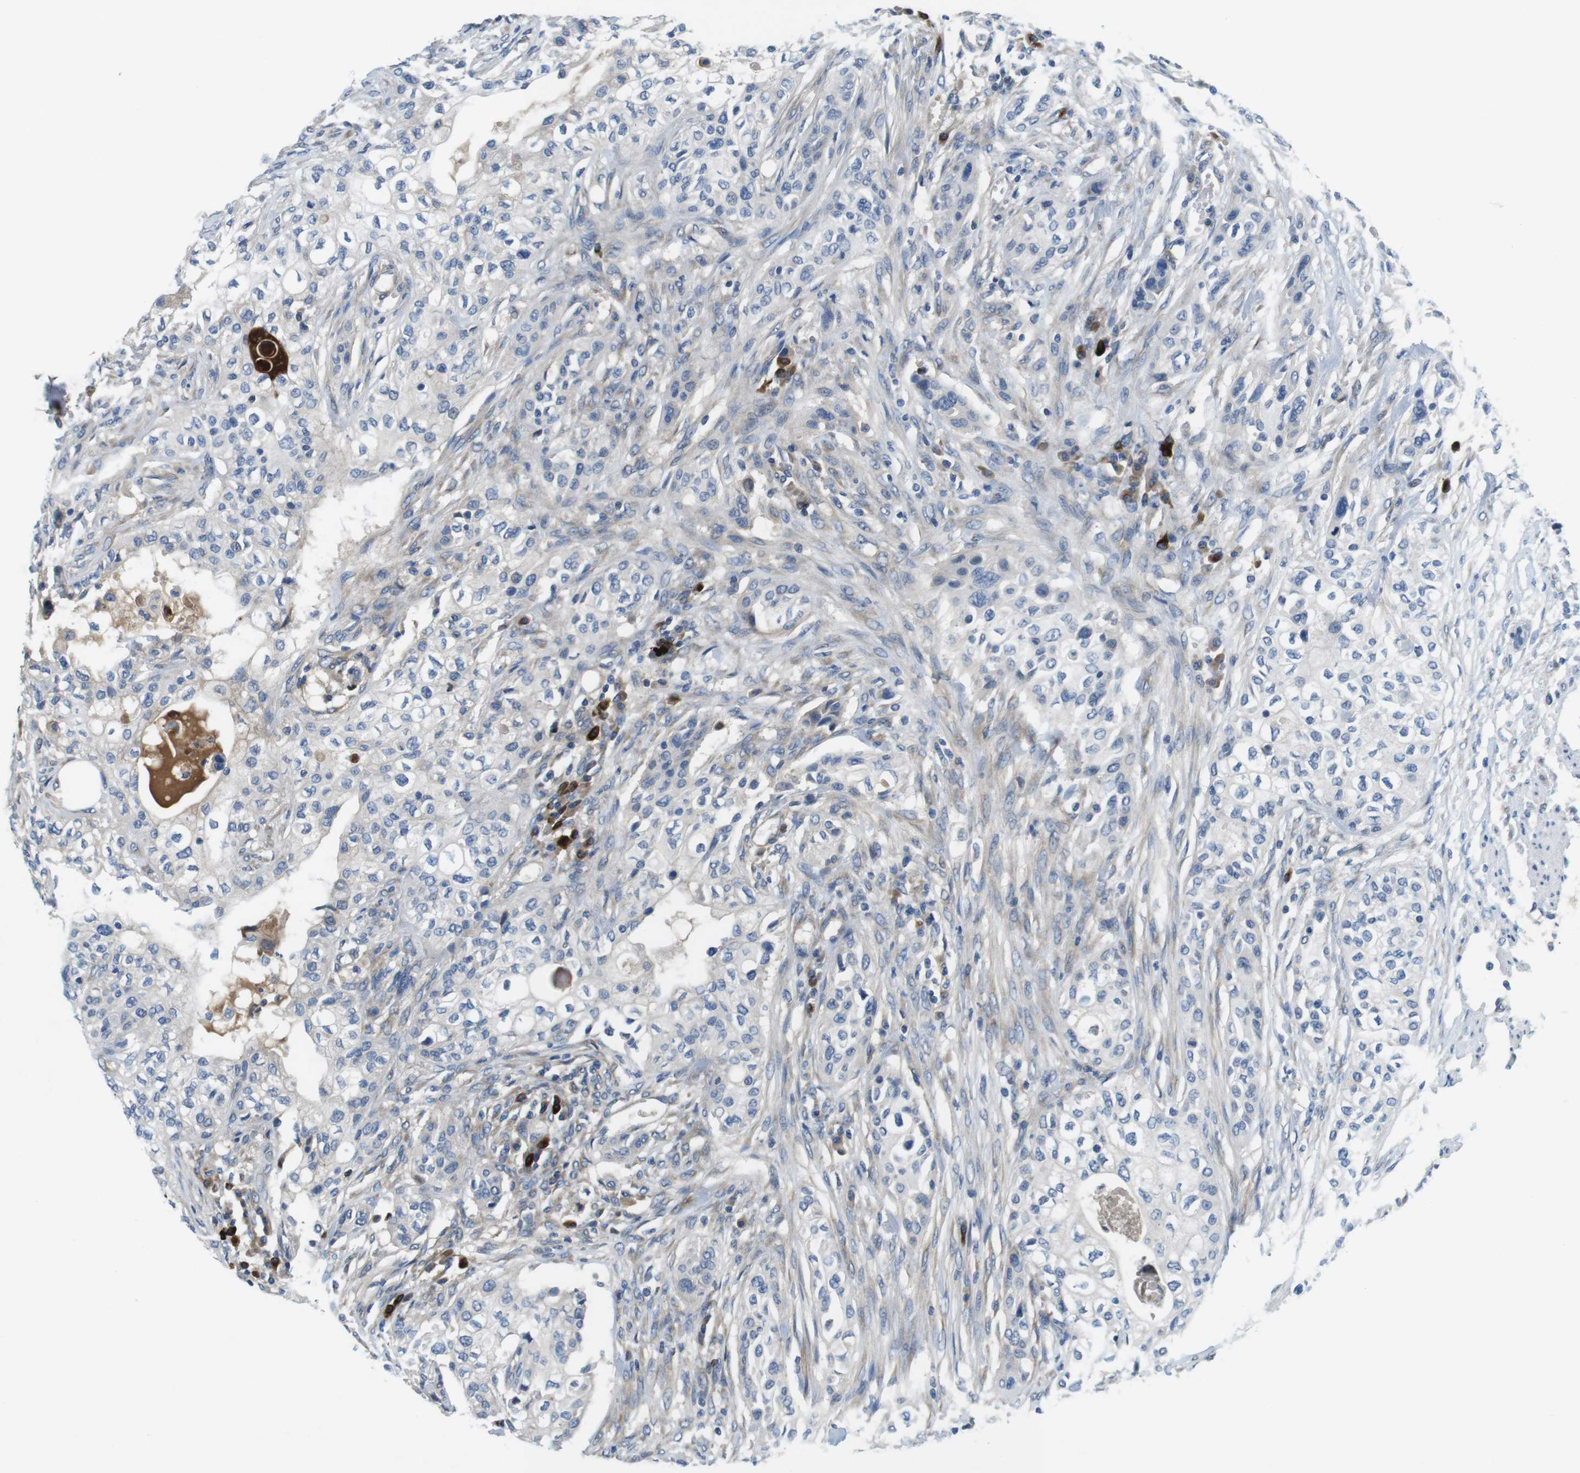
{"staining": {"intensity": "negative", "quantity": "none", "location": "none"}, "tissue": "urothelial cancer", "cell_type": "Tumor cells", "image_type": "cancer", "snomed": [{"axis": "morphology", "description": "Urothelial carcinoma, High grade"}, {"axis": "topography", "description": "Urinary bladder"}], "caption": "Immunohistochemical staining of high-grade urothelial carcinoma exhibits no significant staining in tumor cells.", "gene": "DCLK1", "patient": {"sex": "male", "age": 74}}